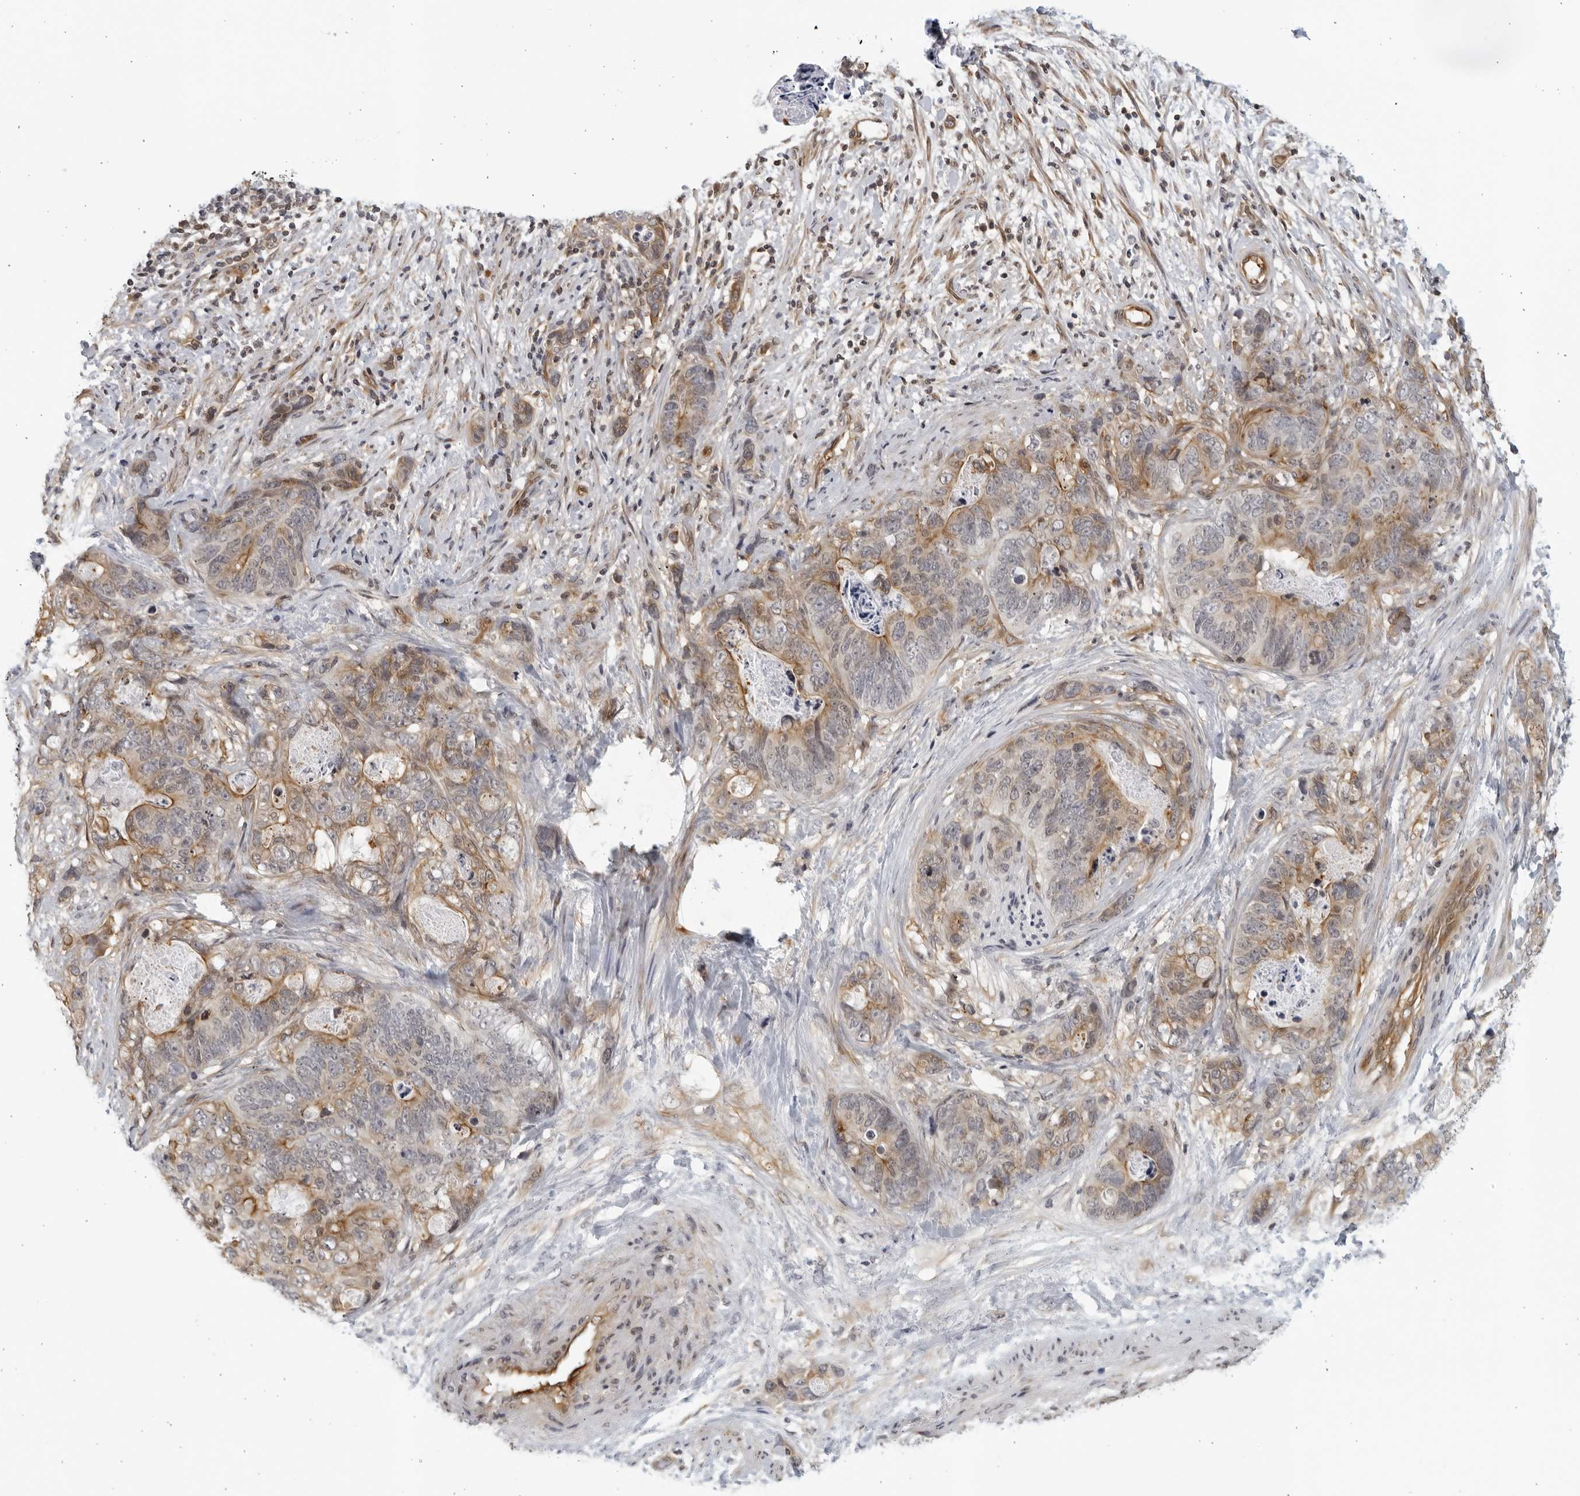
{"staining": {"intensity": "moderate", "quantity": ">75%", "location": "cytoplasmic/membranous"}, "tissue": "stomach cancer", "cell_type": "Tumor cells", "image_type": "cancer", "snomed": [{"axis": "morphology", "description": "Normal tissue, NOS"}, {"axis": "morphology", "description": "Adenocarcinoma, NOS"}, {"axis": "topography", "description": "Stomach"}], "caption": "Immunohistochemistry (IHC) (DAB (3,3'-diaminobenzidine)) staining of adenocarcinoma (stomach) exhibits moderate cytoplasmic/membranous protein expression in approximately >75% of tumor cells. The staining was performed using DAB, with brown indicating positive protein expression. Nuclei are stained blue with hematoxylin.", "gene": "SERTAD4", "patient": {"sex": "female", "age": 89}}